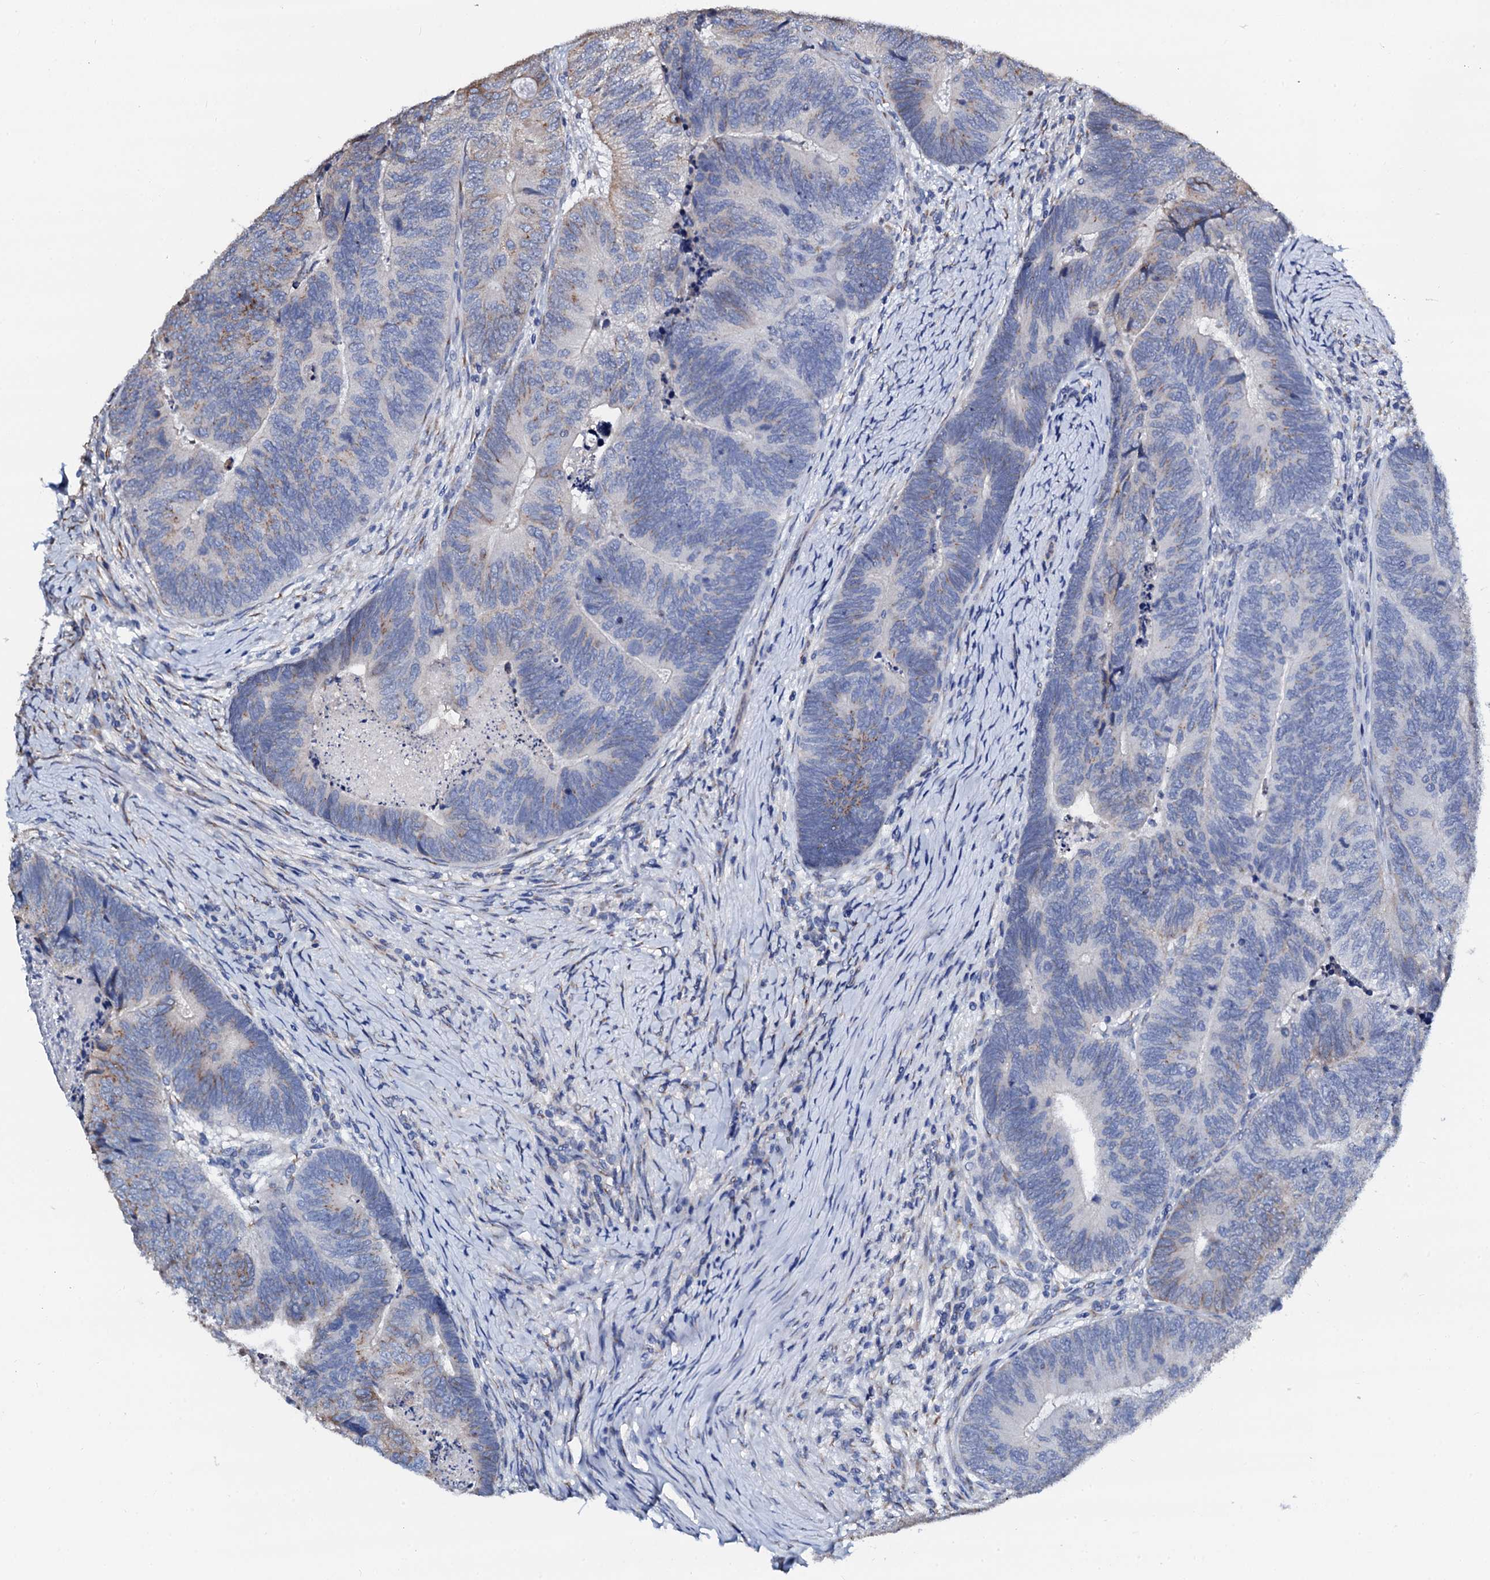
{"staining": {"intensity": "weak", "quantity": "<25%", "location": "cytoplasmic/membranous"}, "tissue": "colorectal cancer", "cell_type": "Tumor cells", "image_type": "cancer", "snomed": [{"axis": "morphology", "description": "Adenocarcinoma, NOS"}, {"axis": "topography", "description": "Colon"}], "caption": "DAB immunohistochemical staining of colorectal adenocarcinoma shows no significant expression in tumor cells.", "gene": "AKAP3", "patient": {"sex": "female", "age": 67}}